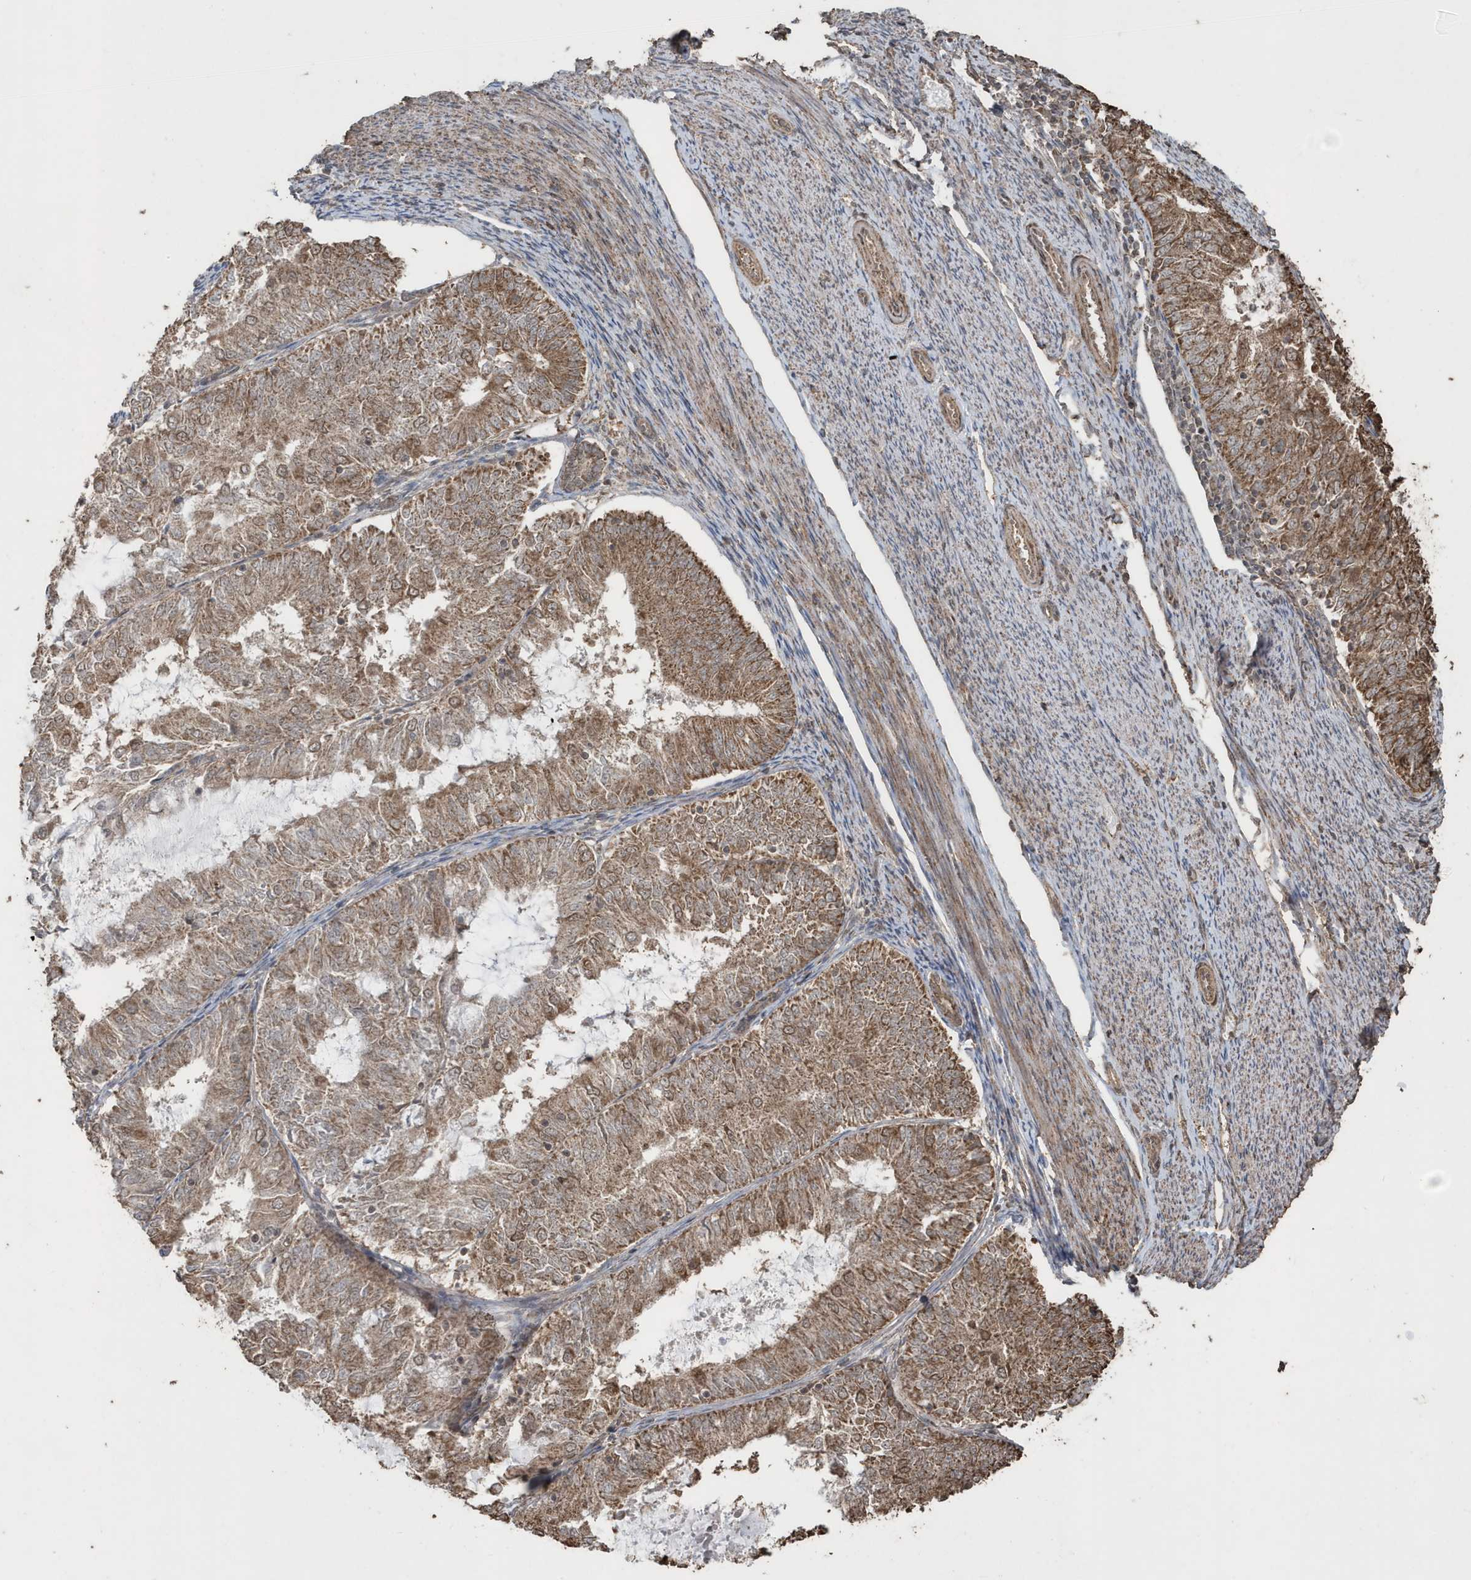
{"staining": {"intensity": "moderate", "quantity": ">75%", "location": "cytoplasmic/membranous"}, "tissue": "endometrial cancer", "cell_type": "Tumor cells", "image_type": "cancer", "snomed": [{"axis": "morphology", "description": "Adenocarcinoma, NOS"}, {"axis": "topography", "description": "Endometrium"}], "caption": "A medium amount of moderate cytoplasmic/membranous expression is seen in about >75% of tumor cells in endometrial cancer tissue. The protein is stained brown, and the nuclei are stained in blue (DAB (3,3'-diaminobenzidine) IHC with brightfield microscopy, high magnification).", "gene": "PAXBP1", "patient": {"sex": "female", "age": 57}}